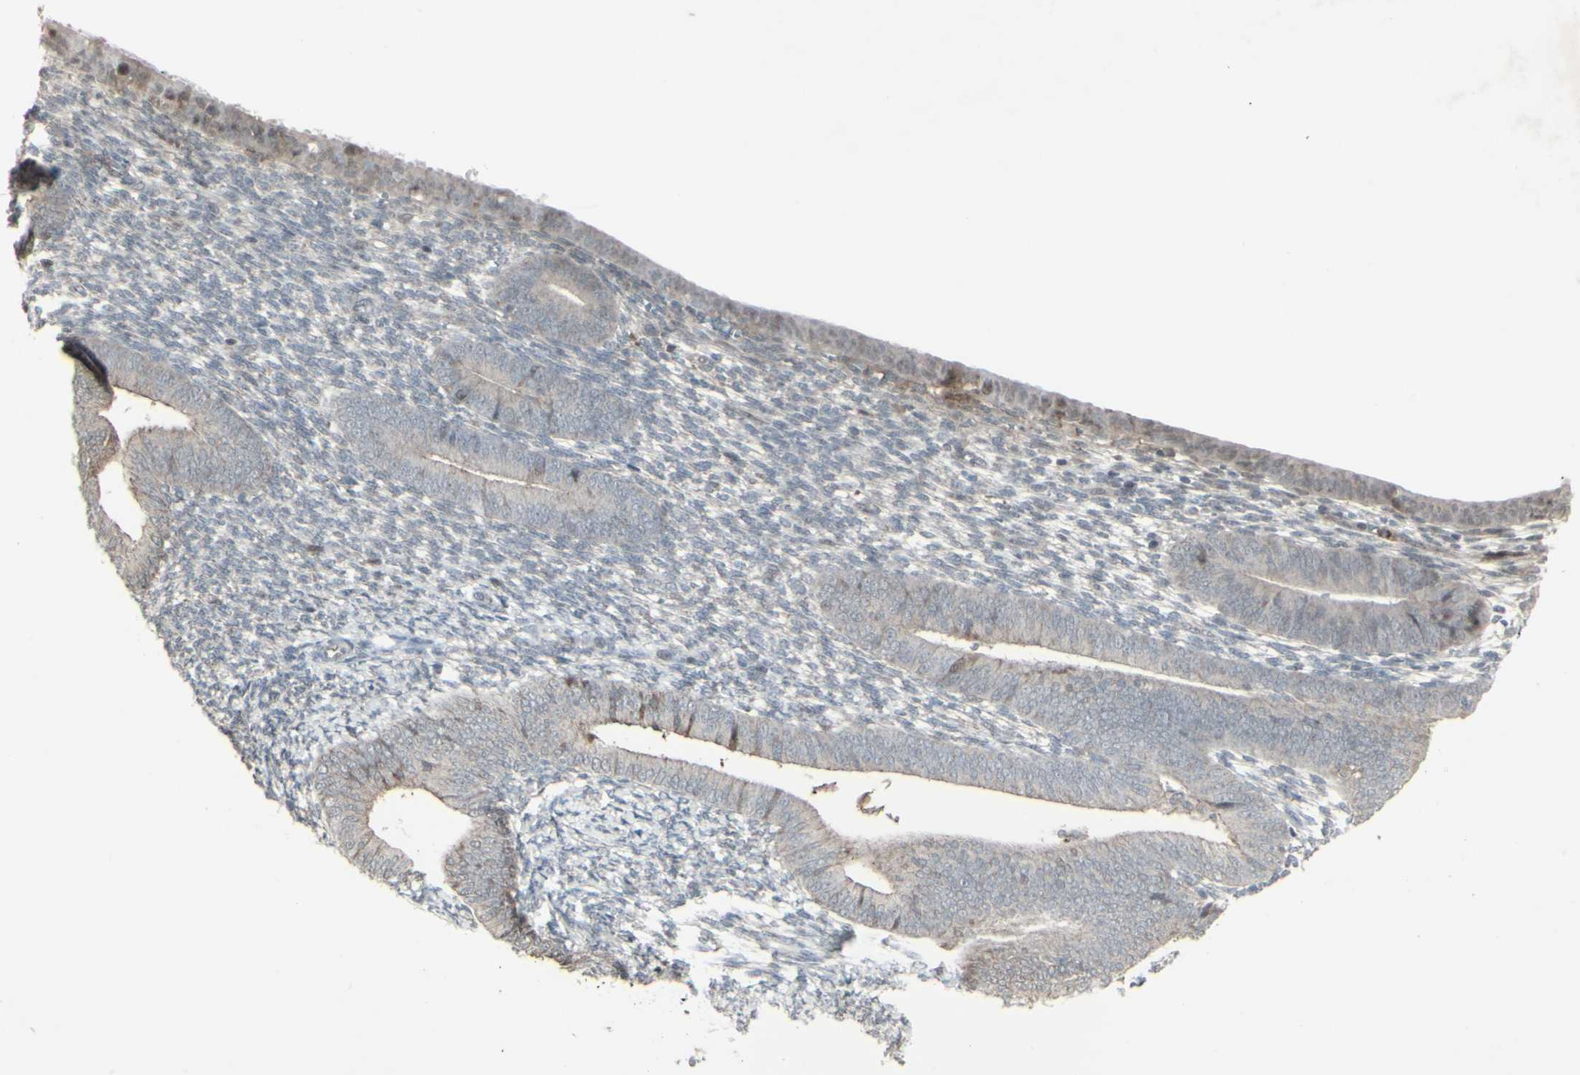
{"staining": {"intensity": "negative", "quantity": "none", "location": "none"}, "tissue": "endometrium", "cell_type": "Cells in endometrial stroma", "image_type": "normal", "snomed": [{"axis": "morphology", "description": "Normal tissue, NOS"}, {"axis": "topography", "description": "Endometrium"}], "caption": "Cells in endometrial stroma show no significant protein positivity in unremarkable endometrium.", "gene": "CD33", "patient": {"sex": "female", "age": 57}}